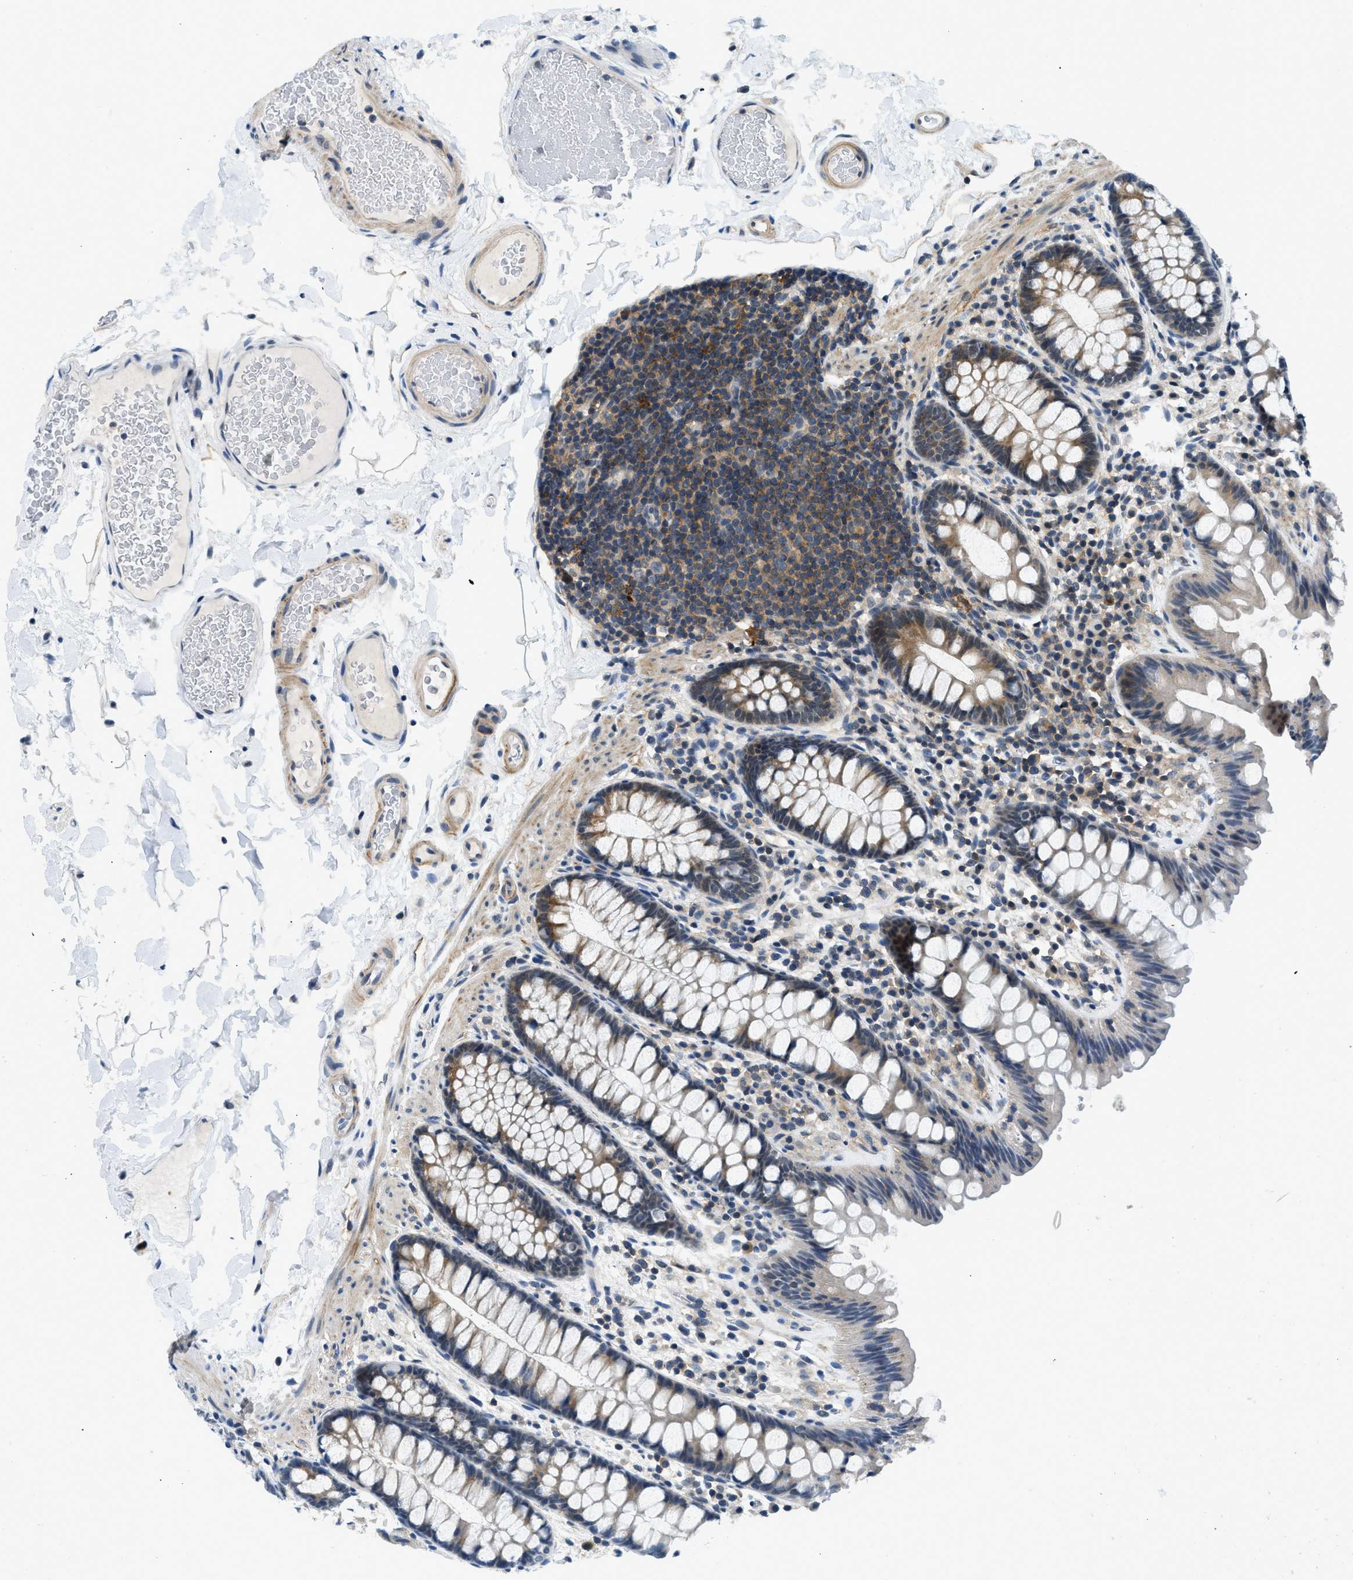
{"staining": {"intensity": "moderate", "quantity": "25%-75%", "location": "cytoplasmic/membranous"}, "tissue": "colon", "cell_type": "Endothelial cells", "image_type": "normal", "snomed": [{"axis": "morphology", "description": "Normal tissue, NOS"}, {"axis": "topography", "description": "Colon"}], "caption": "DAB (3,3'-diaminobenzidine) immunohistochemical staining of unremarkable human colon reveals moderate cytoplasmic/membranous protein staining in approximately 25%-75% of endothelial cells.", "gene": "MTMR1", "patient": {"sex": "female", "age": 80}}